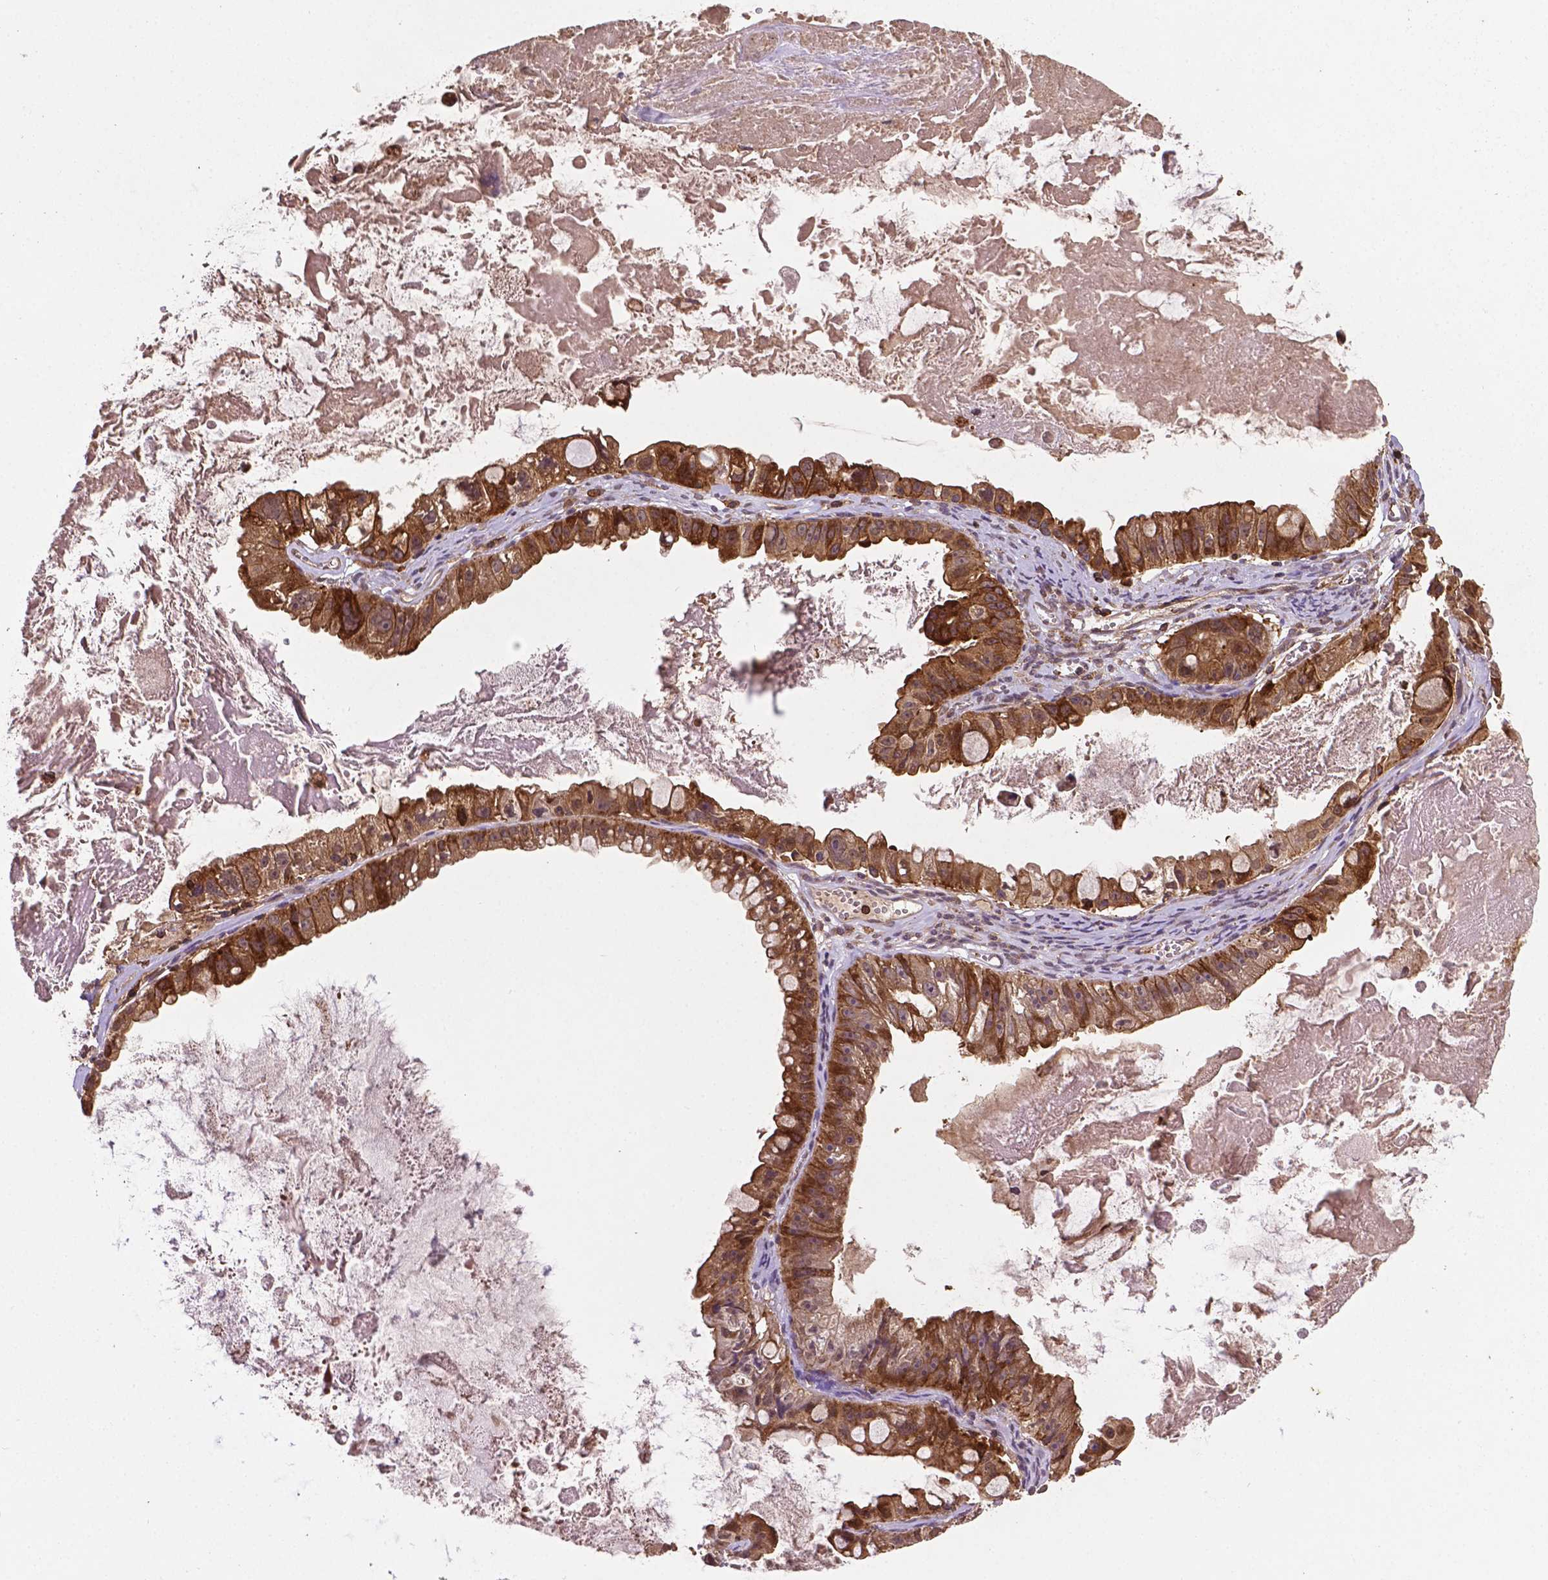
{"staining": {"intensity": "moderate", "quantity": ">75%", "location": "cytoplasmic/membranous"}, "tissue": "ovarian cancer", "cell_type": "Tumor cells", "image_type": "cancer", "snomed": [{"axis": "morphology", "description": "Cystadenocarcinoma, mucinous, NOS"}, {"axis": "topography", "description": "Ovary"}], "caption": "Immunohistochemistry photomicrograph of neoplastic tissue: human ovarian mucinous cystadenocarcinoma stained using immunohistochemistry shows medium levels of moderate protein expression localized specifically in the cytoplasmic/membranous of tumor cells, appearing as a cytoplasmic/membranous brown color.", "gene": "ZMYND19", "patient": {"sex": "female", "age": 61}}